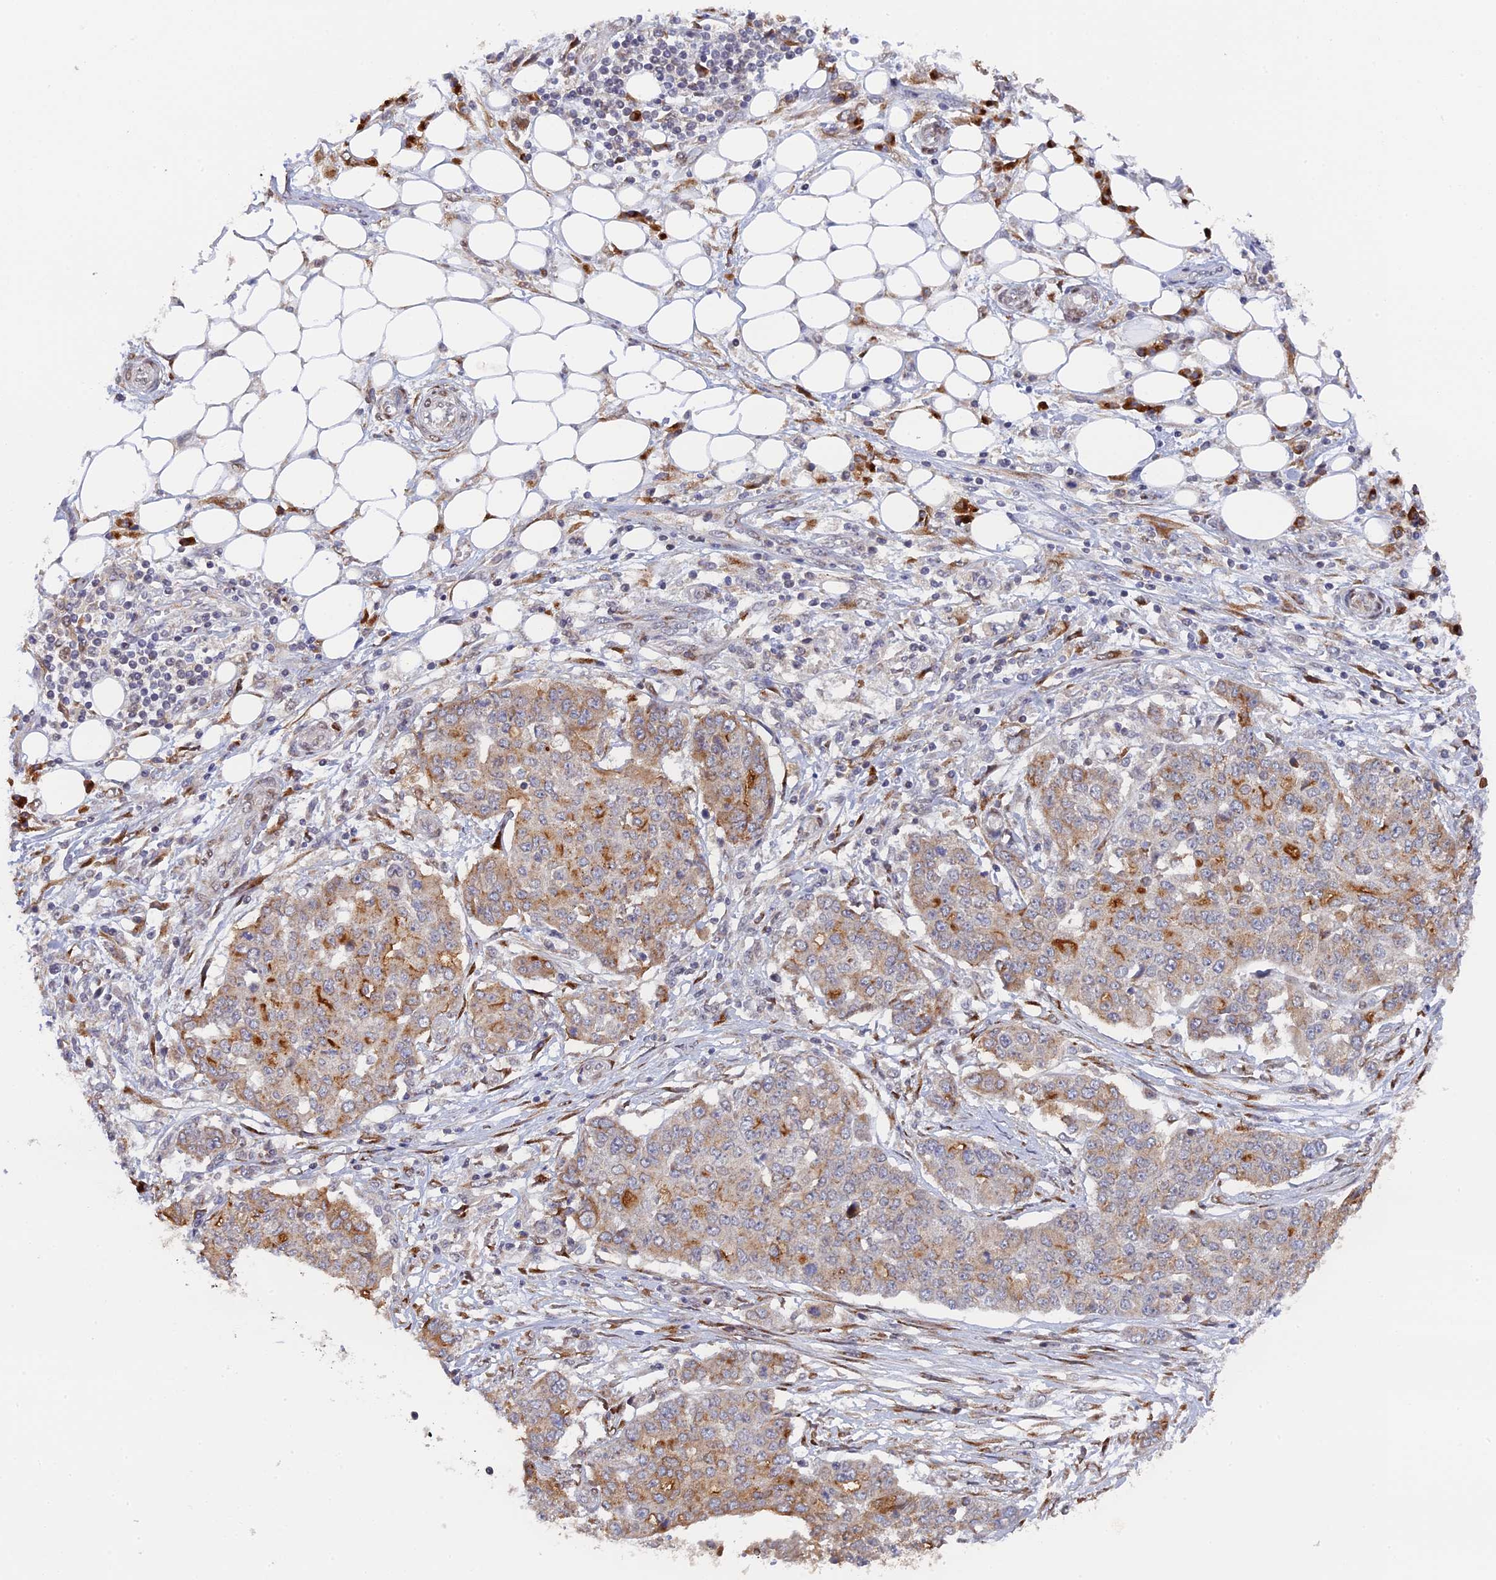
{"staining": {"intensity": "moderate", "quantity": "25%-75%", "location": "cytoplasmic/membranous"}, "tissue": "ovarian cancer", "cell_type": "Tumor cells", "image_type": "cancer", "snomed": [{"axis": "morphology", "description": "Cystadenocarcinoma, serous, NOS"}, {"axis": "topography", "description": "Soft tissue"}, {"axis": "topography", "description": "Ovary"}], "caption": "Ovarian cancer (serous cystadenocarcinoma) was stained to show a protein in brown. There is medium levels of moderate cytoplasmic/membranous staining in approximately 25%-75% of tumor cells.", "gene": "SNX17", "patient": {"sex": "female", "age": 57}}